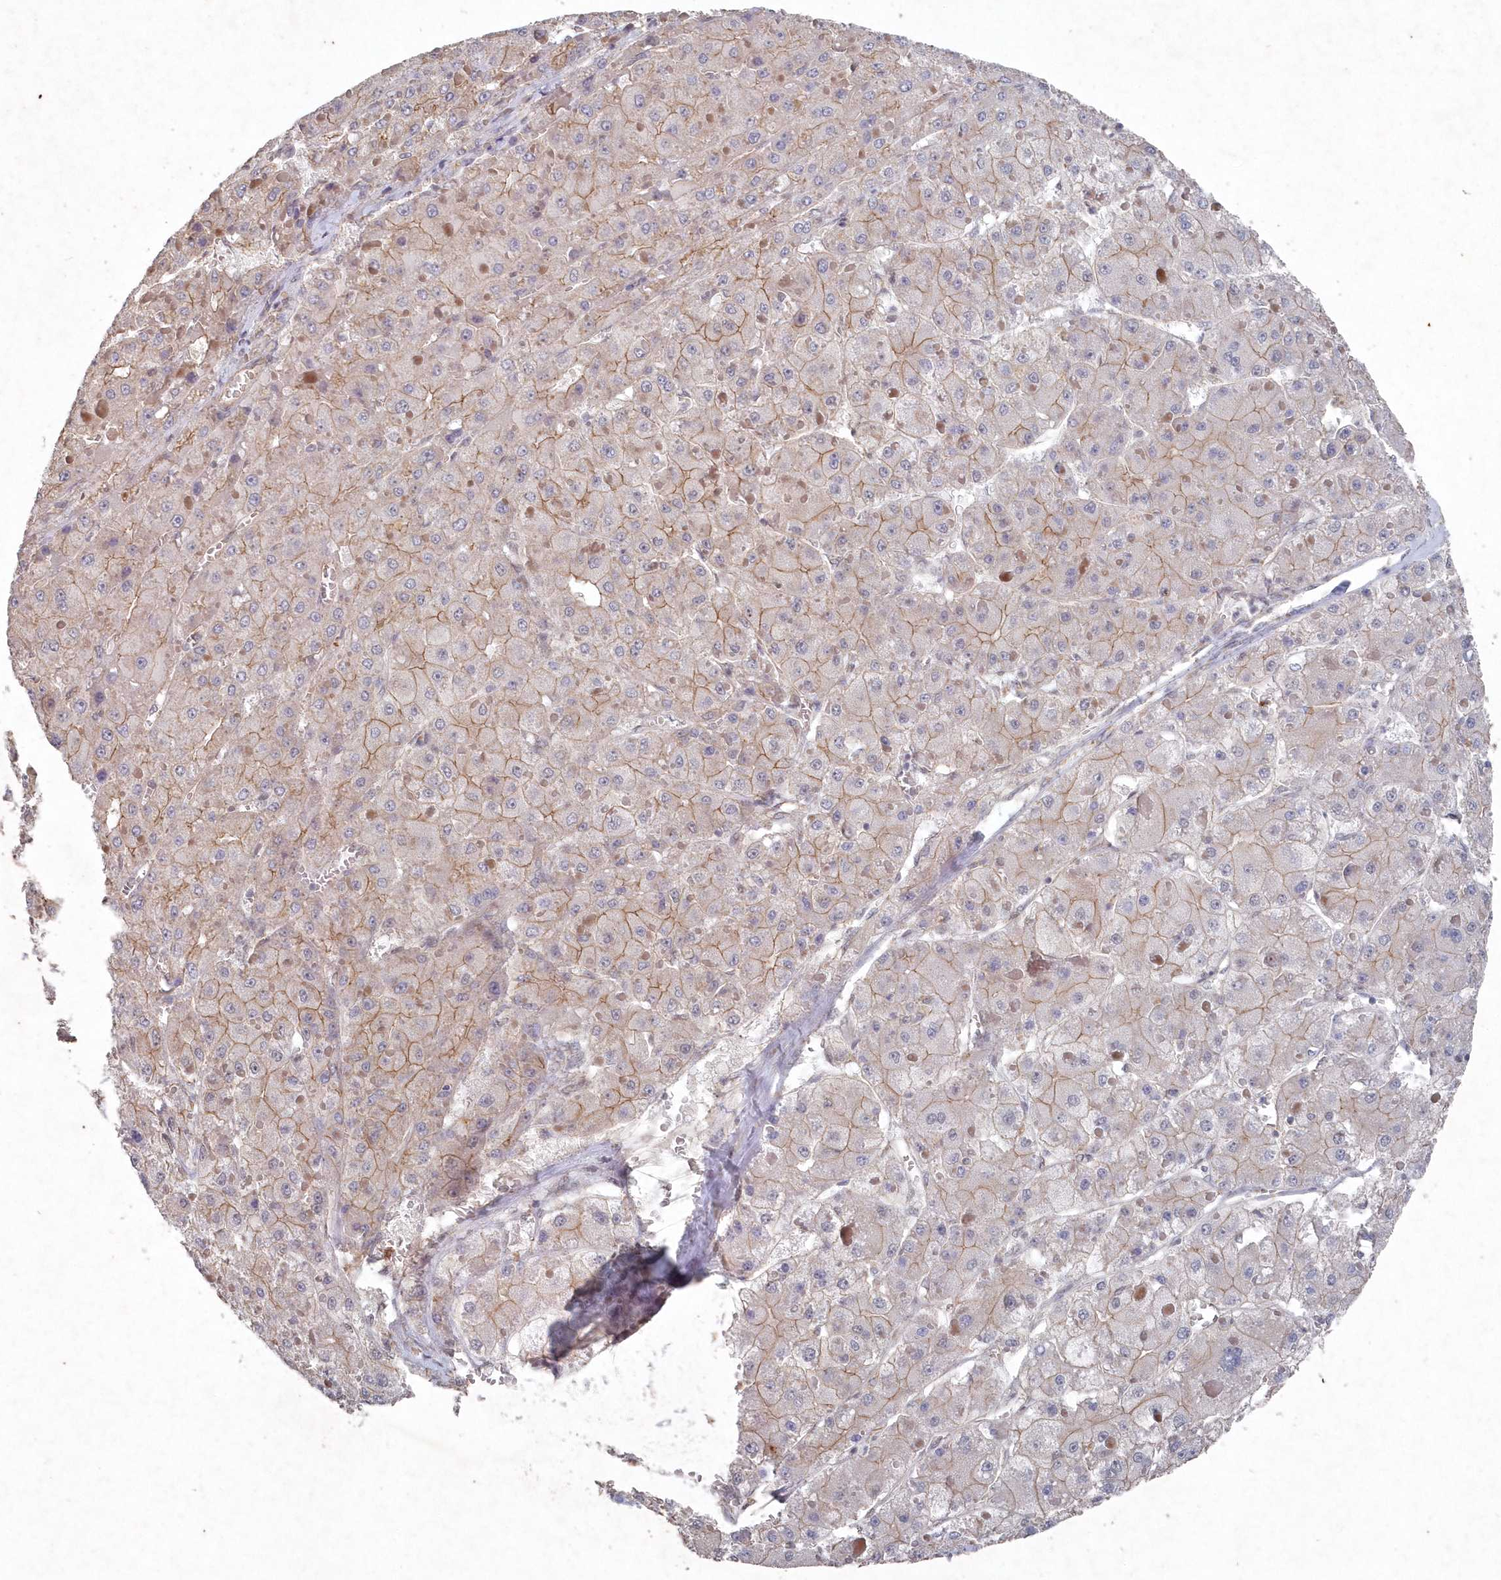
{"staining": {"intensity": "moderate", "quantity": "25%-75%", "location": "cytoplasmic/membranous"}, "tissue": "liver cancer", "cell_type": "Tumor cells", "image_type": "cancer", "snomed": [{"axis": "morphology", "description": "Carcinoma, Hepatocellular, NOS"}, {"axis": "topography", "description": "Liver"}], "caption": "Human liver cancer (hepatocellular carcinoma) stained for a protein (brown) reveals moderate cytoplasmic/membranous positive positivity in approximately 25%-75% of tumor cells.", "gene": "VSIG2", "patient": {"sex": "female", "age": 73}}